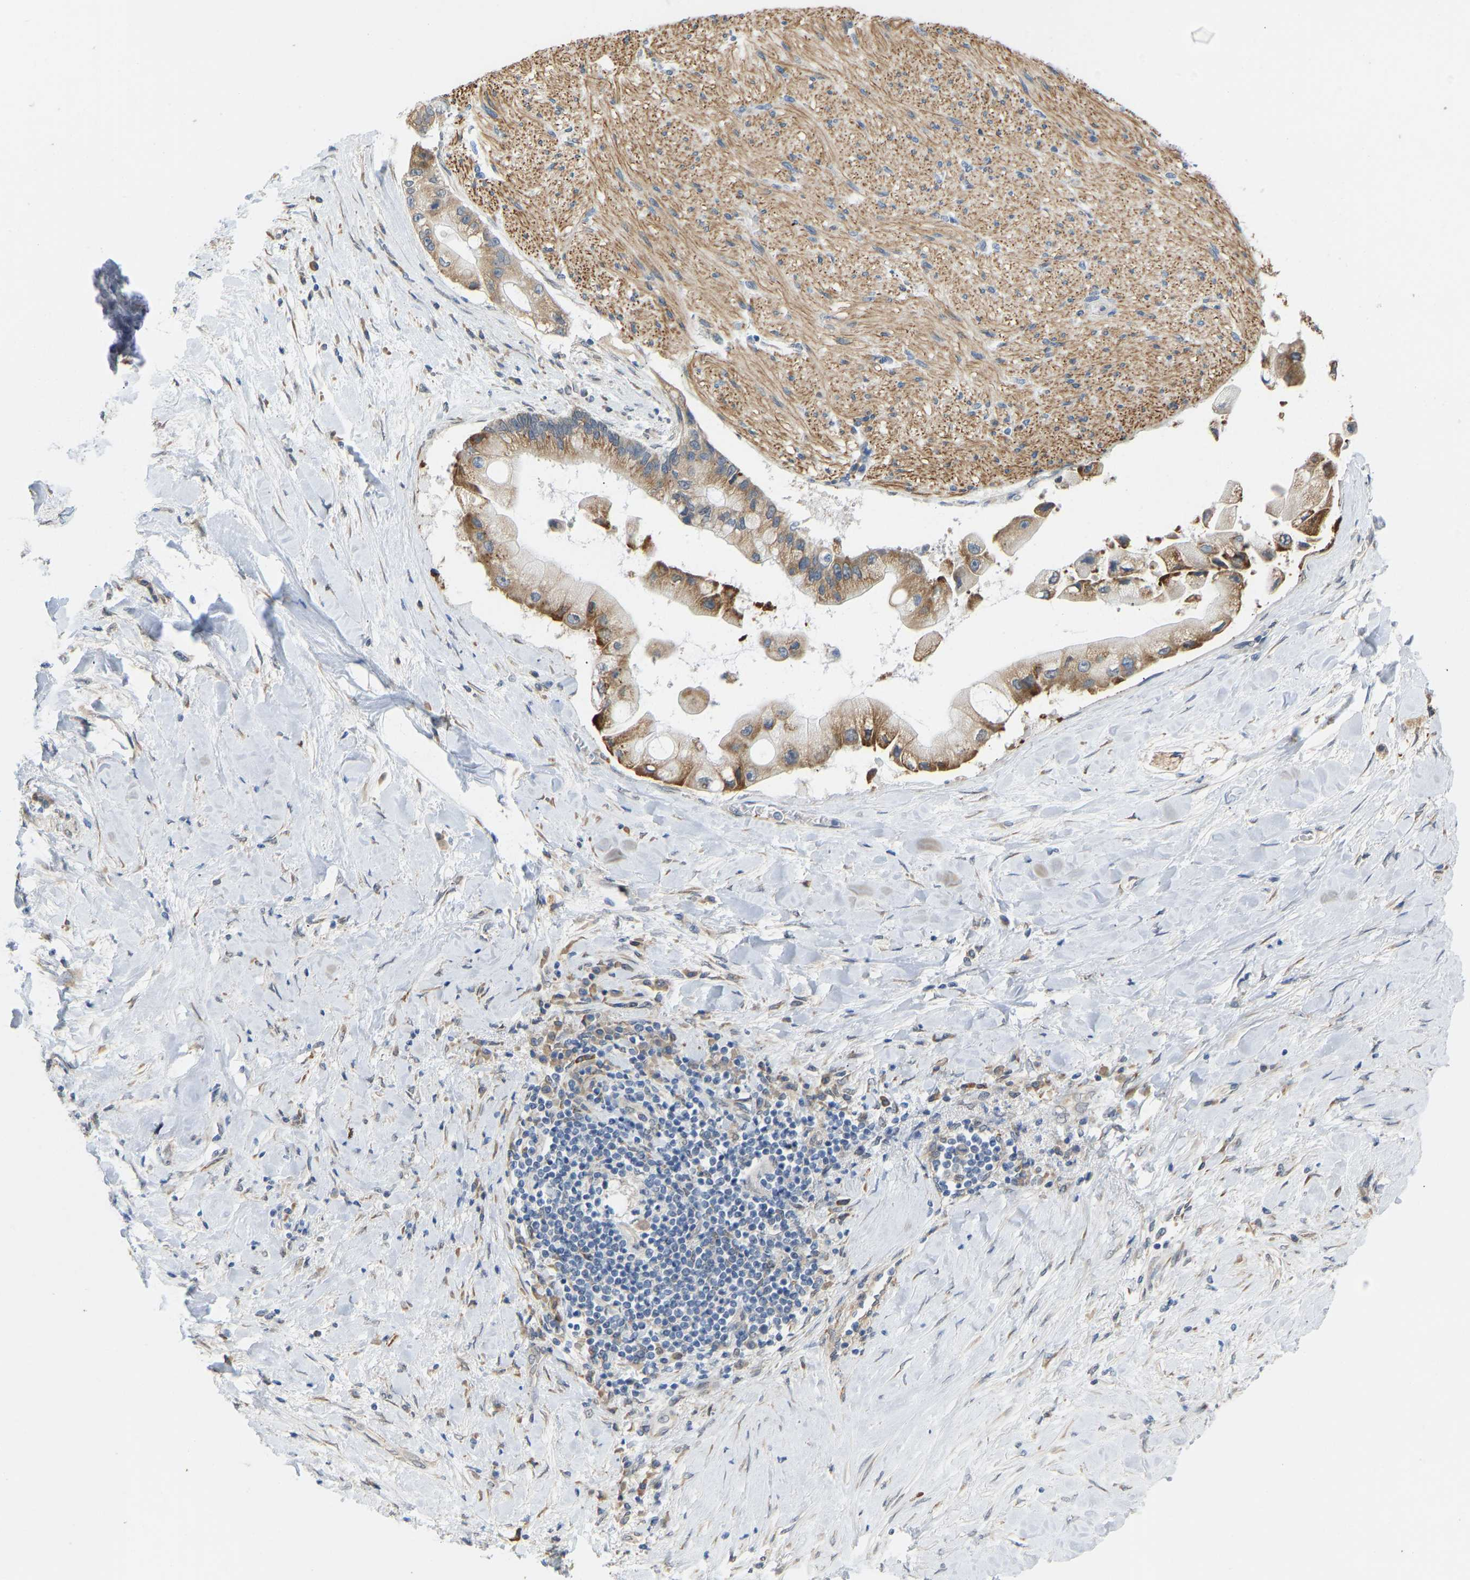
{"staining": {"intensity": "moderate", "quantity": ">75%", "location": "cytoplasmic/membranous"}, "tissue": "liver cancer", "cell_type": "Tumor cells", "image_type": "cancer", "snomed": [{"axis": "morphology", "description": "Cholangiocarcinoma"}, {"axis": "topography", "description": "Liver"}], "caption": "Liver cancer stained with a brown dye displays moderate cytoplasmic/membranous positive positivity in about >75% of tumor cells.", "gene": "BEND3", "patient": {"sex": "male", "age": 50}}